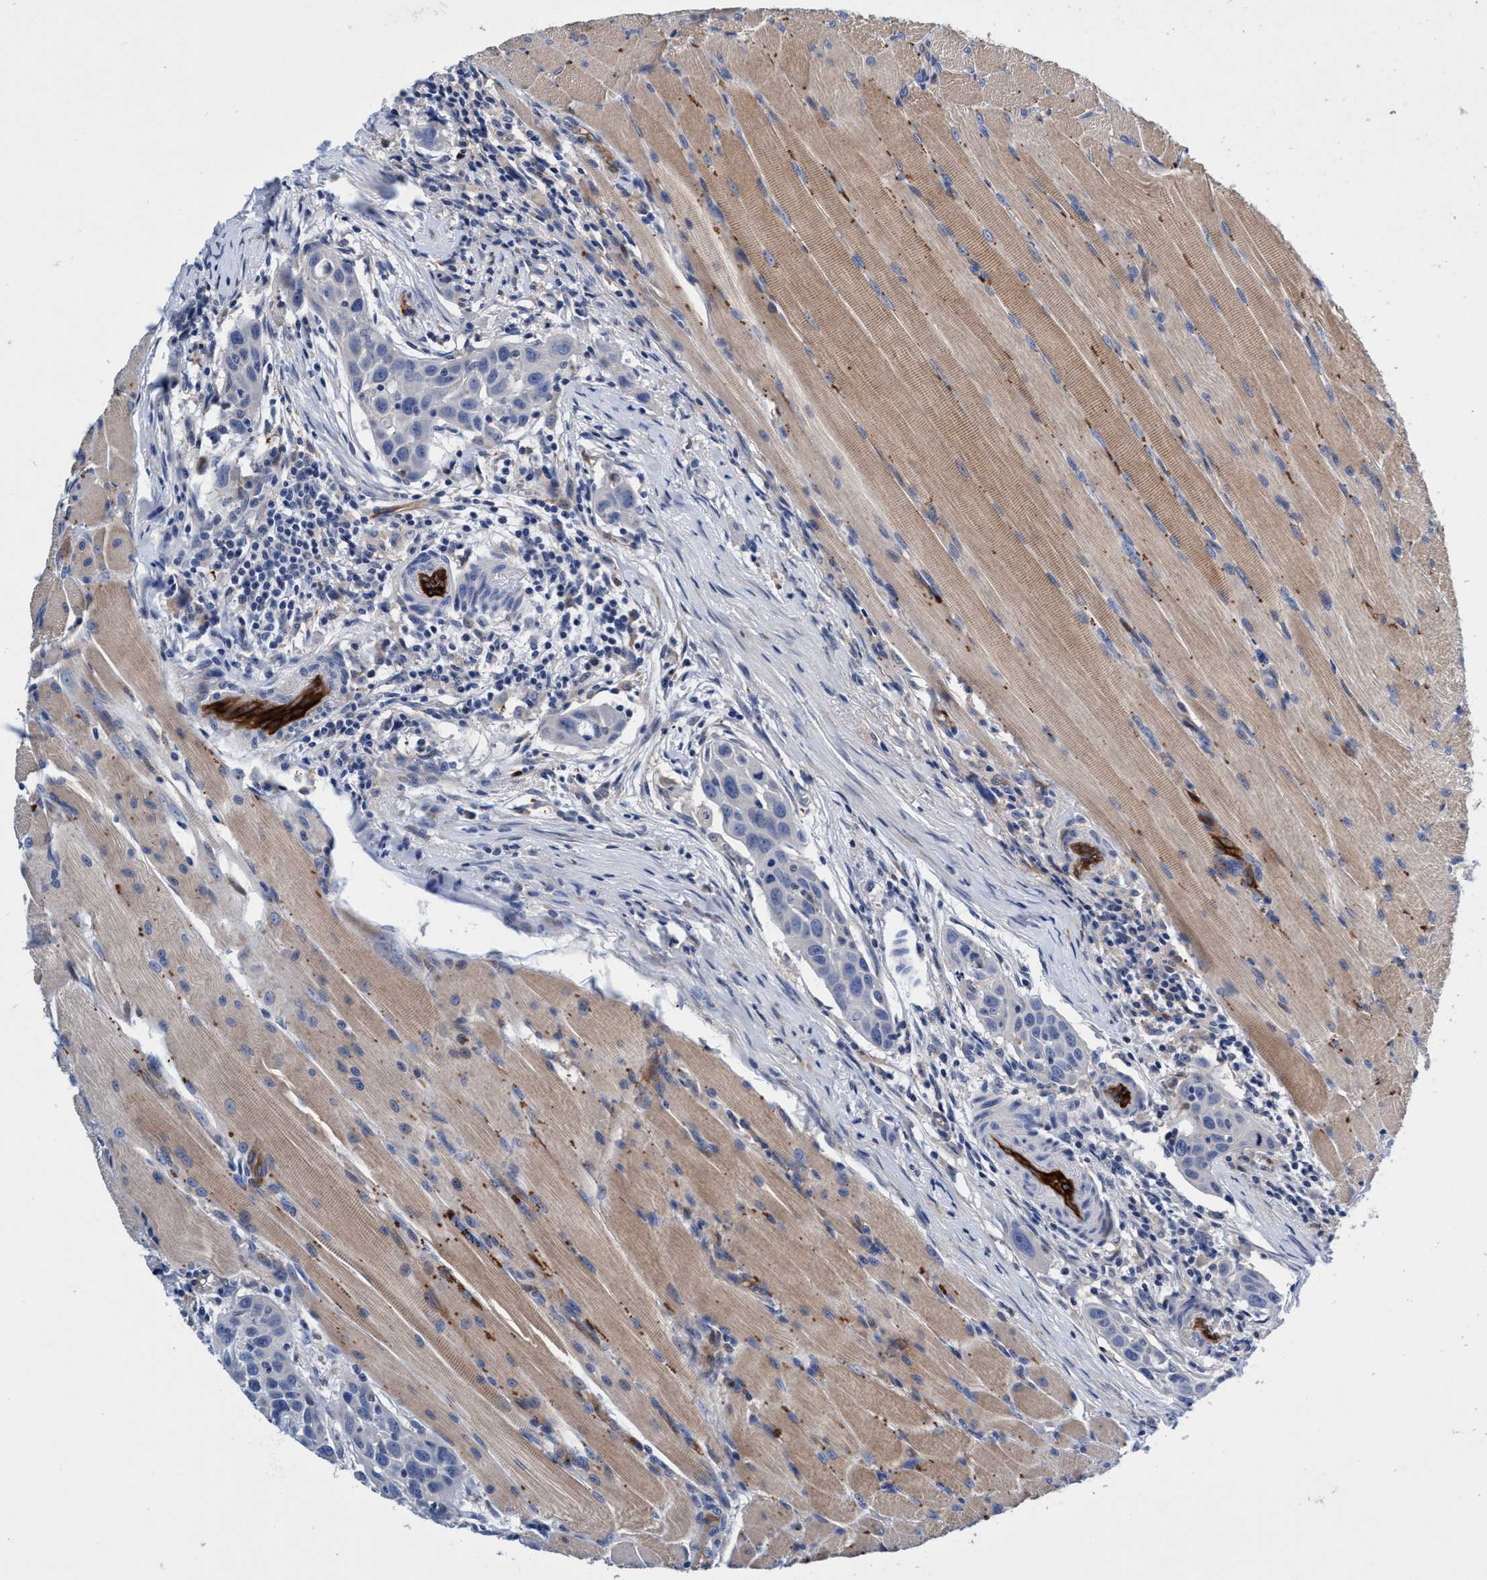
{"staining": {"intensity": "negative", "quantity": "none", "location": "none"}, "tissue": "head and neck cancer", "cell_type": "Tumor cells", "image_type": "cancer", "snomed": [{"axis": "morphology", "description": "Squamous cell carcinoma, NOS"}, {"axis": "topography", "description": "Oral tissue"}, {"axis": "topography", "description": "Head-Neck"}], "caption": "Image shows no protein positivity in tumor cells of head and neck cancer tissue.", "gene": "UBALD2", "patient": {"sex": "female", "age": 50}}